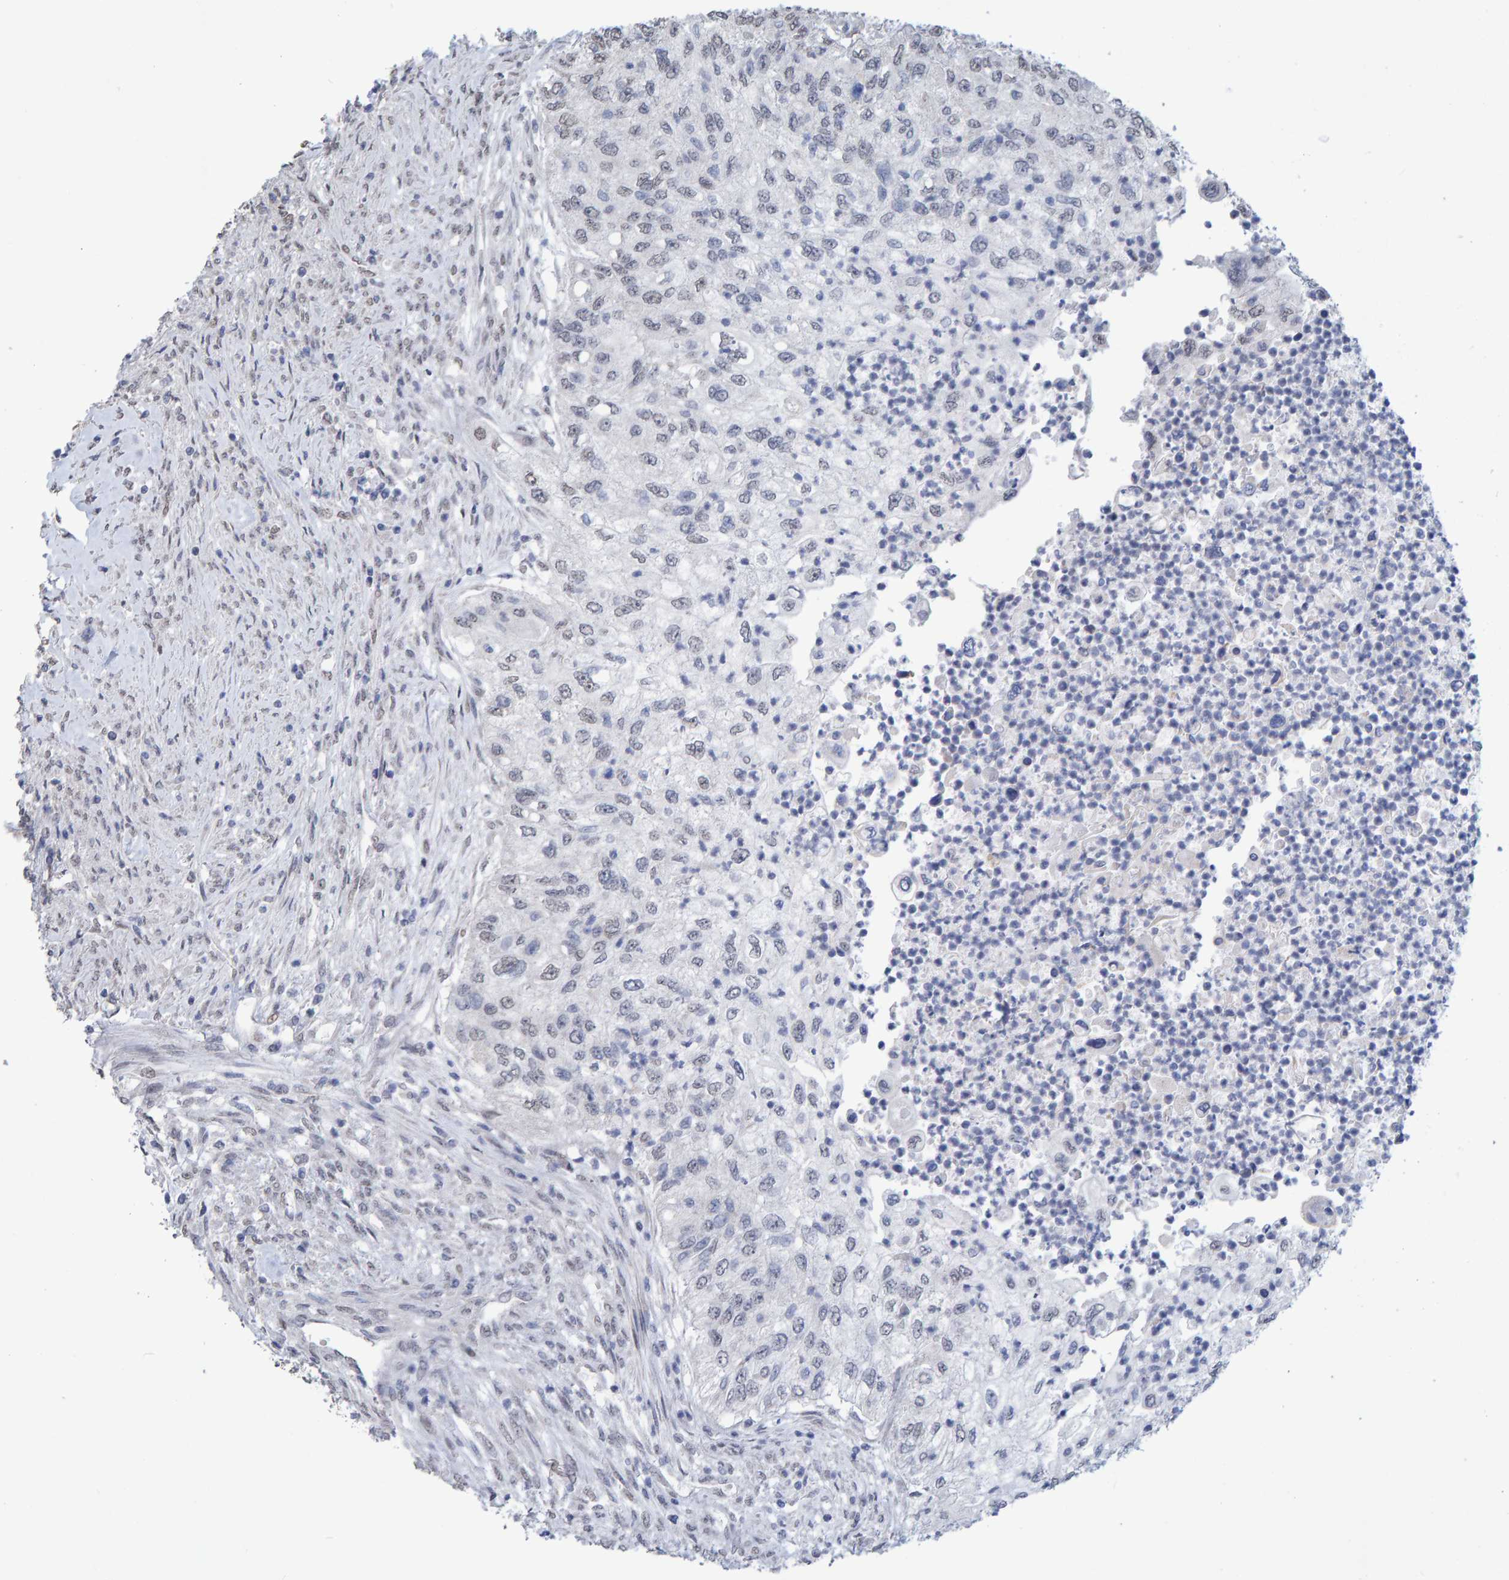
{"staining": {"intensity": "negative", "quantity": "none", "location": "none"}, "tissue": "urothelial cancer", "cell_type": "Tumor cells", "image_type": "cancer", "snomed": [{"axis": "morphology", "description": "Urothelial carcinoma, High grade"}, {"axis": "topography", "description": "Urinary bladder"}], "caption": "This is an IHC histopathology image of human high-grade urothelial carcinoma. There is no expression in tumor cells.", "gene": "USP43", "patient": {"sex": "female", "age": 60}}